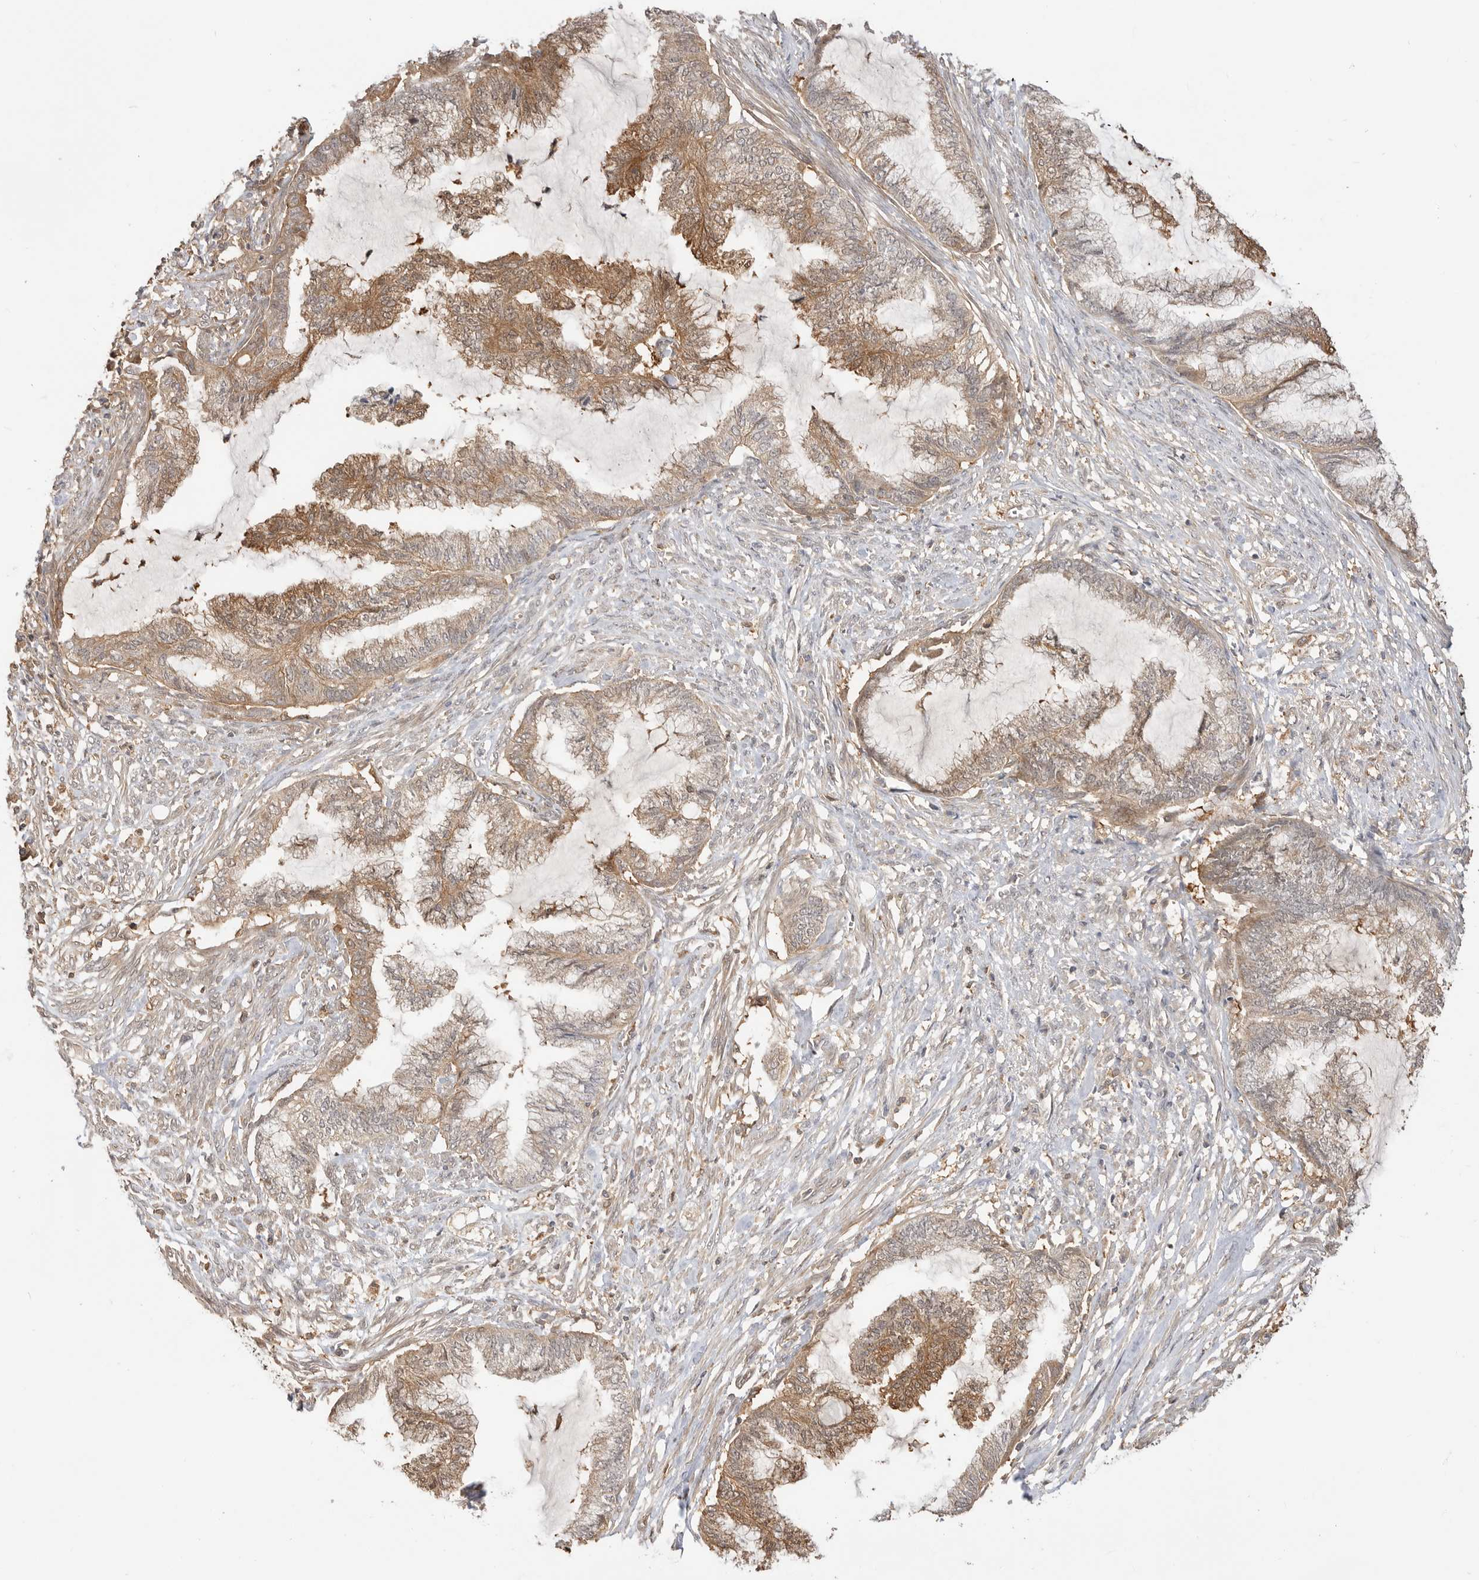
{"staining": {"intensity": "moderate", "quantity": "25%-75%", "location": "cytoplasmic/membranous"}, "tissue": "endometrial cancer", "cell_type": "Tumor cells", "image_type": "cancer", "snomed": [{"axis": "morphology", "description": "Adenocarcinoma, NOS"}, {"axis": "topography", "description": "Endometrium"}], "caption": "Protein analysis of endometrial adenocarcinoma tissue shows moderate cytoplasmic/membranous expression in about 25%-75% of tumor cells.", "gene": "CLDN12", "patient": {"sex": "female", "age": 86}}